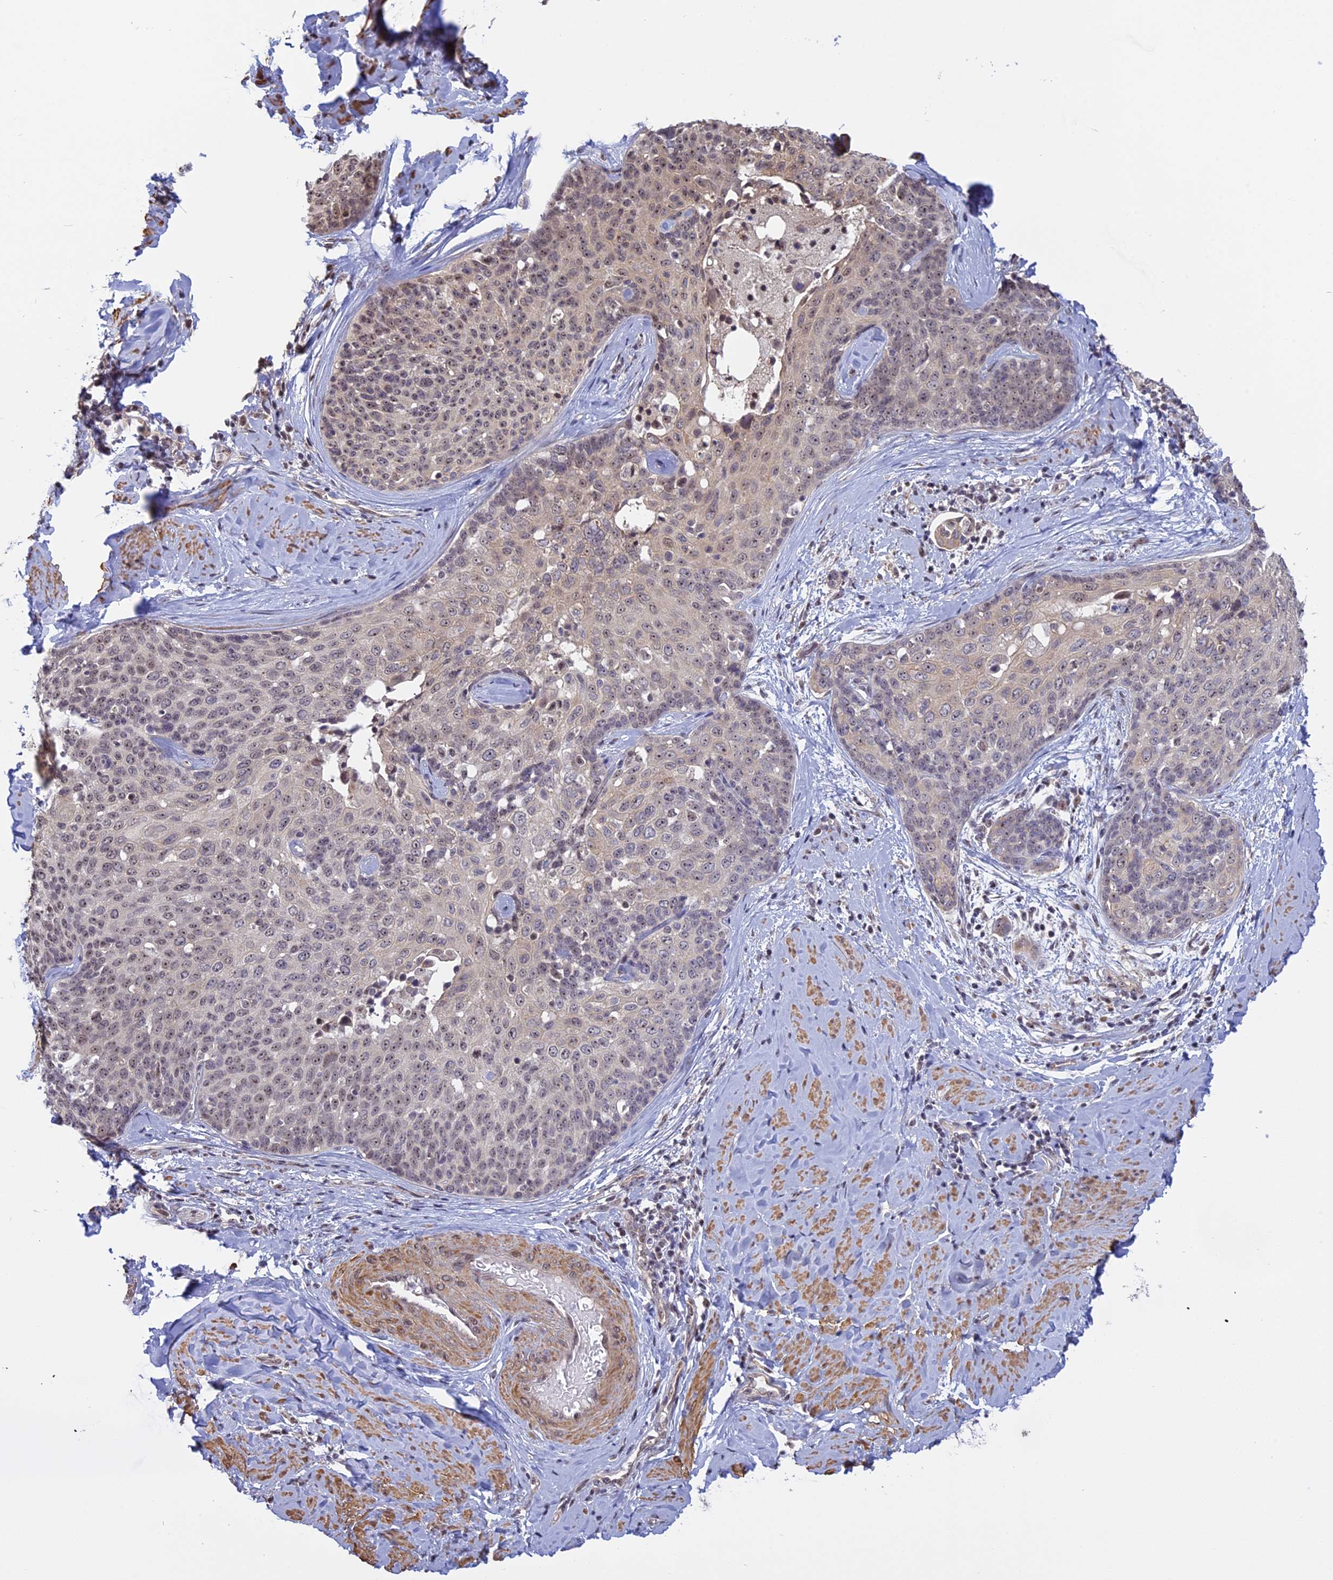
{"staining": {"intensity": "weak", "quantity": "<25%", "location": "nuclear"}, "tissue": "cervical cancer", "cell_type": "Tumor cells", "image_type": "cancer", "snomed": [{"axis": "morphology", "description": "Squamous cell carcinoma, NOS"}, {"axis": "topography", "description": "Cervix"}], "caption": "Cervical cancer (squamous cell carcinoma) was stained to show a protein in brown. There is no significant staining in tumor cells.", "gene": "MGA", "patient": {"sex": "female", "age": 50}}